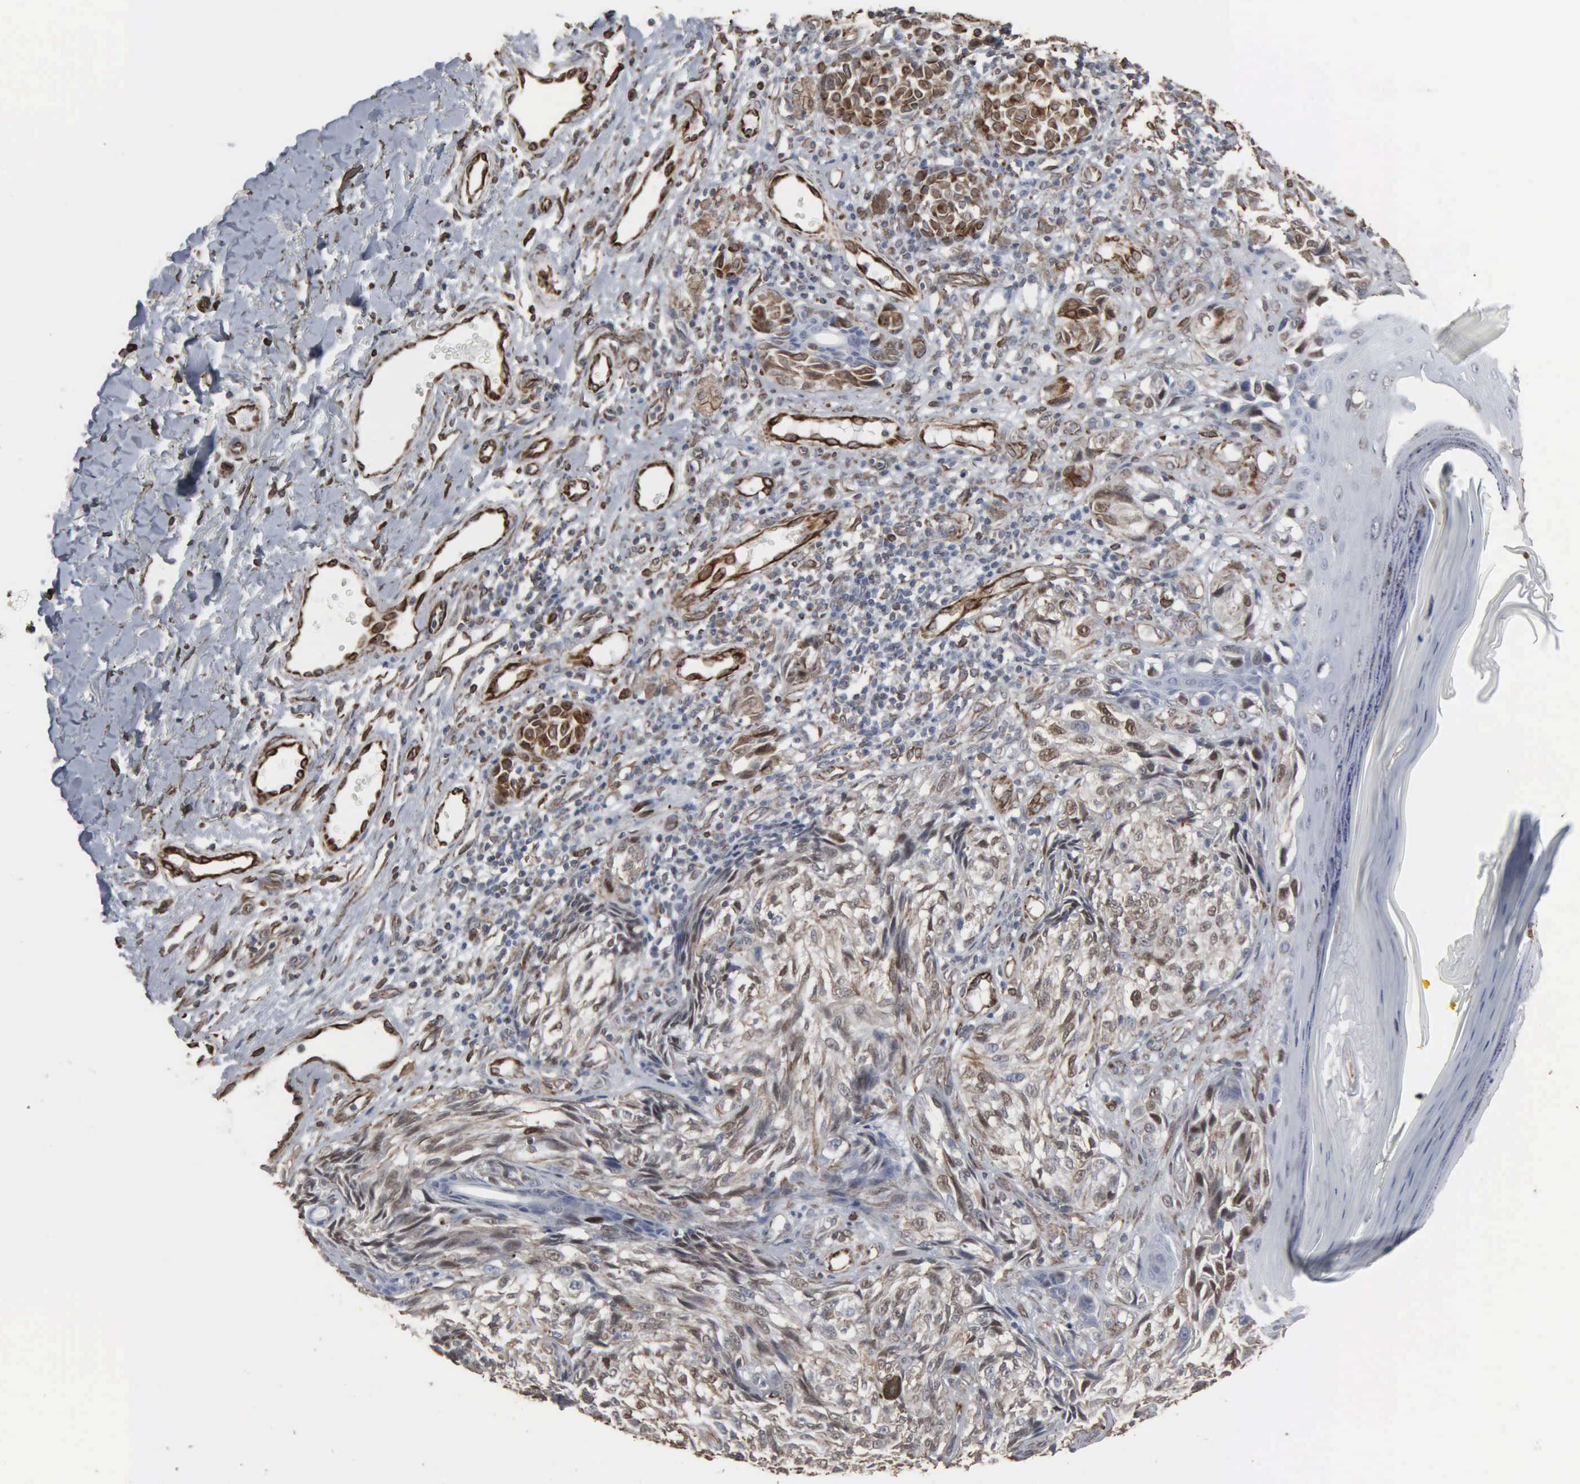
{"staining": {"intensity": "weak", "quantity": "25%-75%", "location": "cytoplasmic/membranous,nuclear"}, "tissue": "melanoma", "cell_type": "Tumor cells", "image_type": "cancer", "snomed": [{"axis": "morphology", "description": "Malignant melanoma, NOS"}, {"axis": "topography", "description": "Skin"}], "caption": "DAB immunohistochemical staining of human malignant melanoma reveals weak cytoplasmic/membranous and nuclear protein expression in about 25%-75% of tumor cells. (DAB (3,3'-diaminobenzidine) = brown stain, brightfield microscopy at high magnification).", "gene": "CCNE1", "patient": {"sex": "male", "age": 67}}